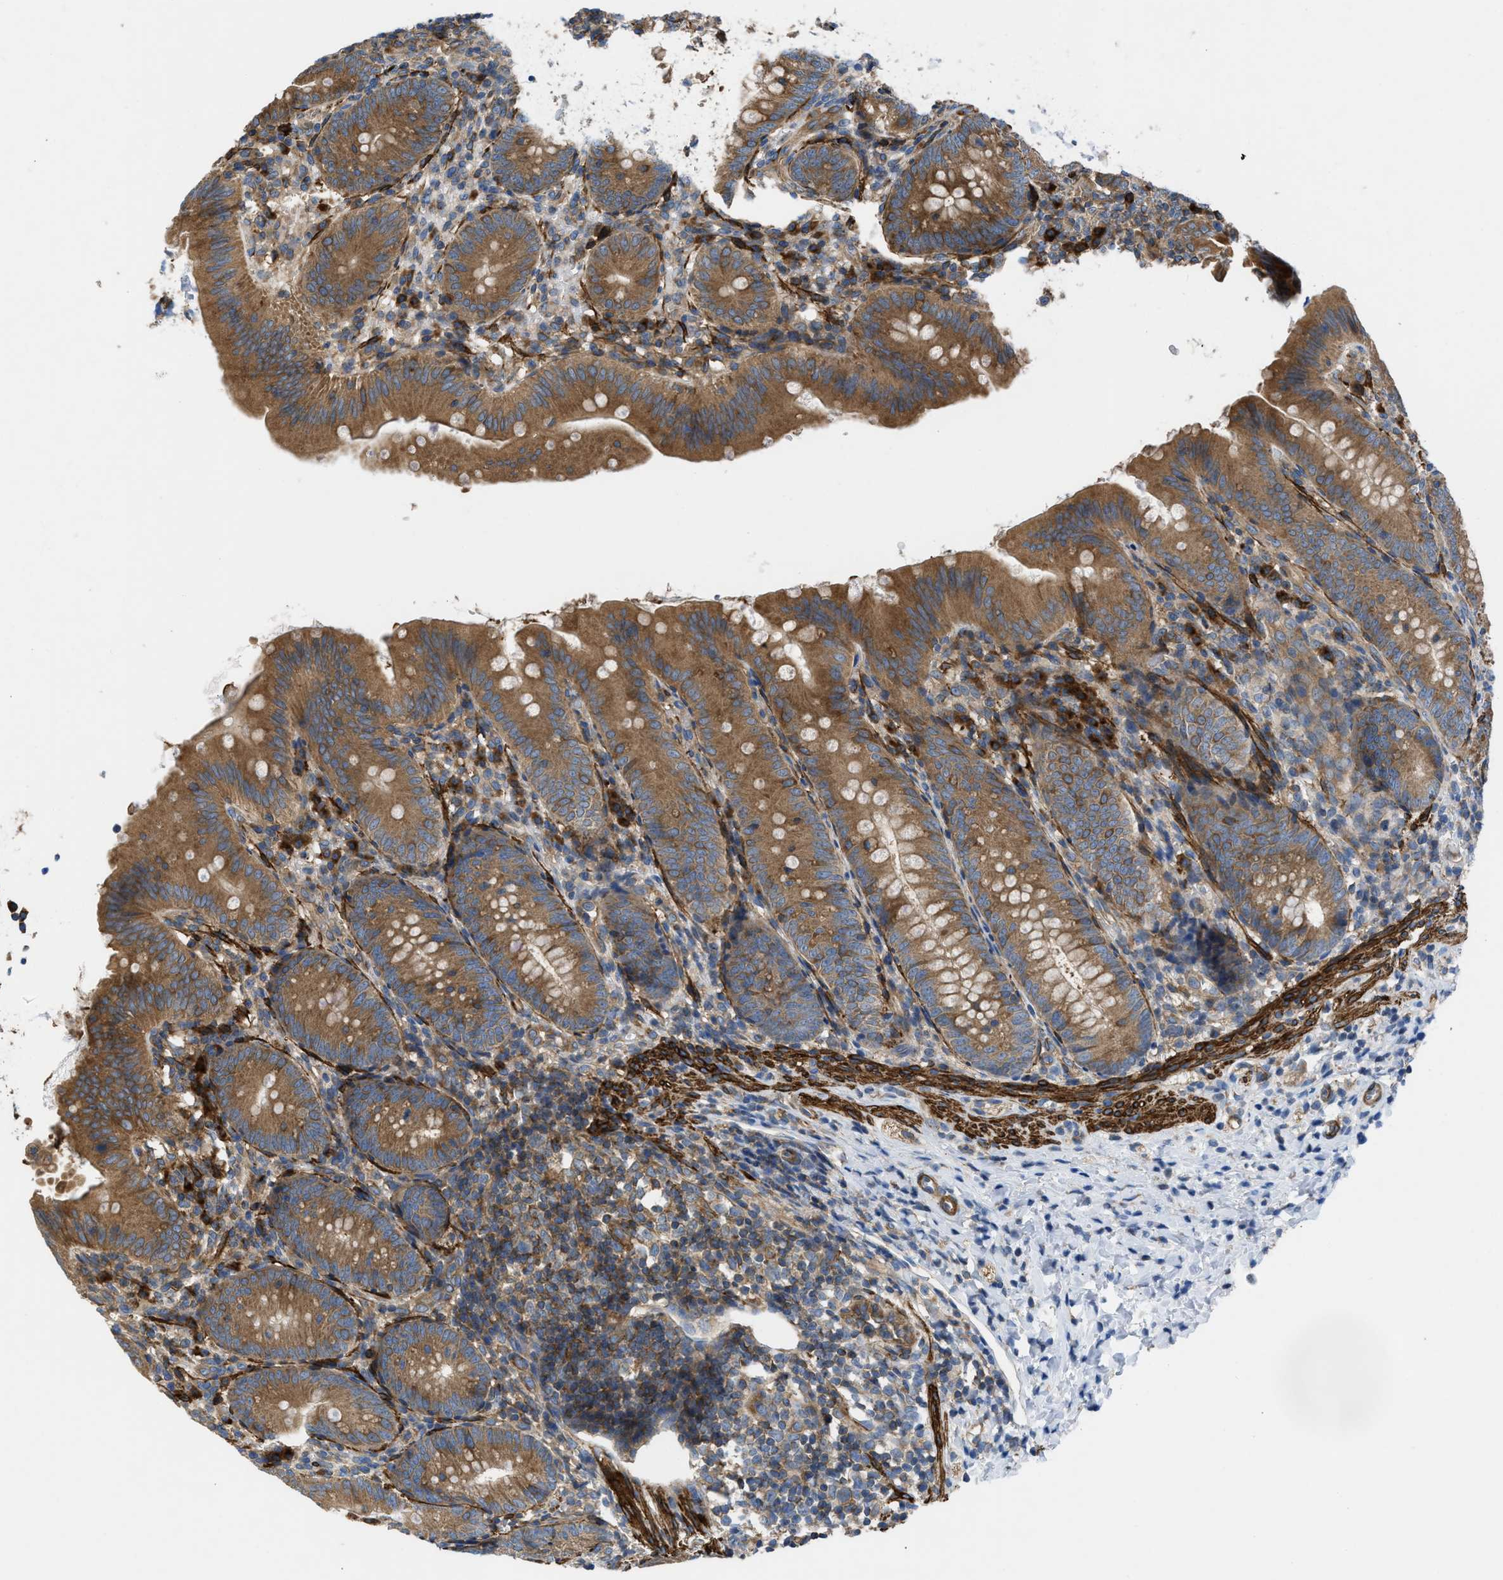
{"staining": {"intensity": "moderate", "quantity": ">75%", "location": "cytoplasmic/membranous"}, "tissue": "appendix", "cell_type": "Glandular cells", "image_type": "normal", "snomed": [{"axis": "morphology", "description": "Normal tissue, NOS"}, {"axis": "topography", "description": "Appendix"}], "caption": "The histopathology image displays immunohistochemical staining of benign appendix. There is moderate cytoplasmic/membranous staining is present in about >75% of glandular cells.", "gene": "CHKB", "patient": {"sex": "male", "age": 1}}